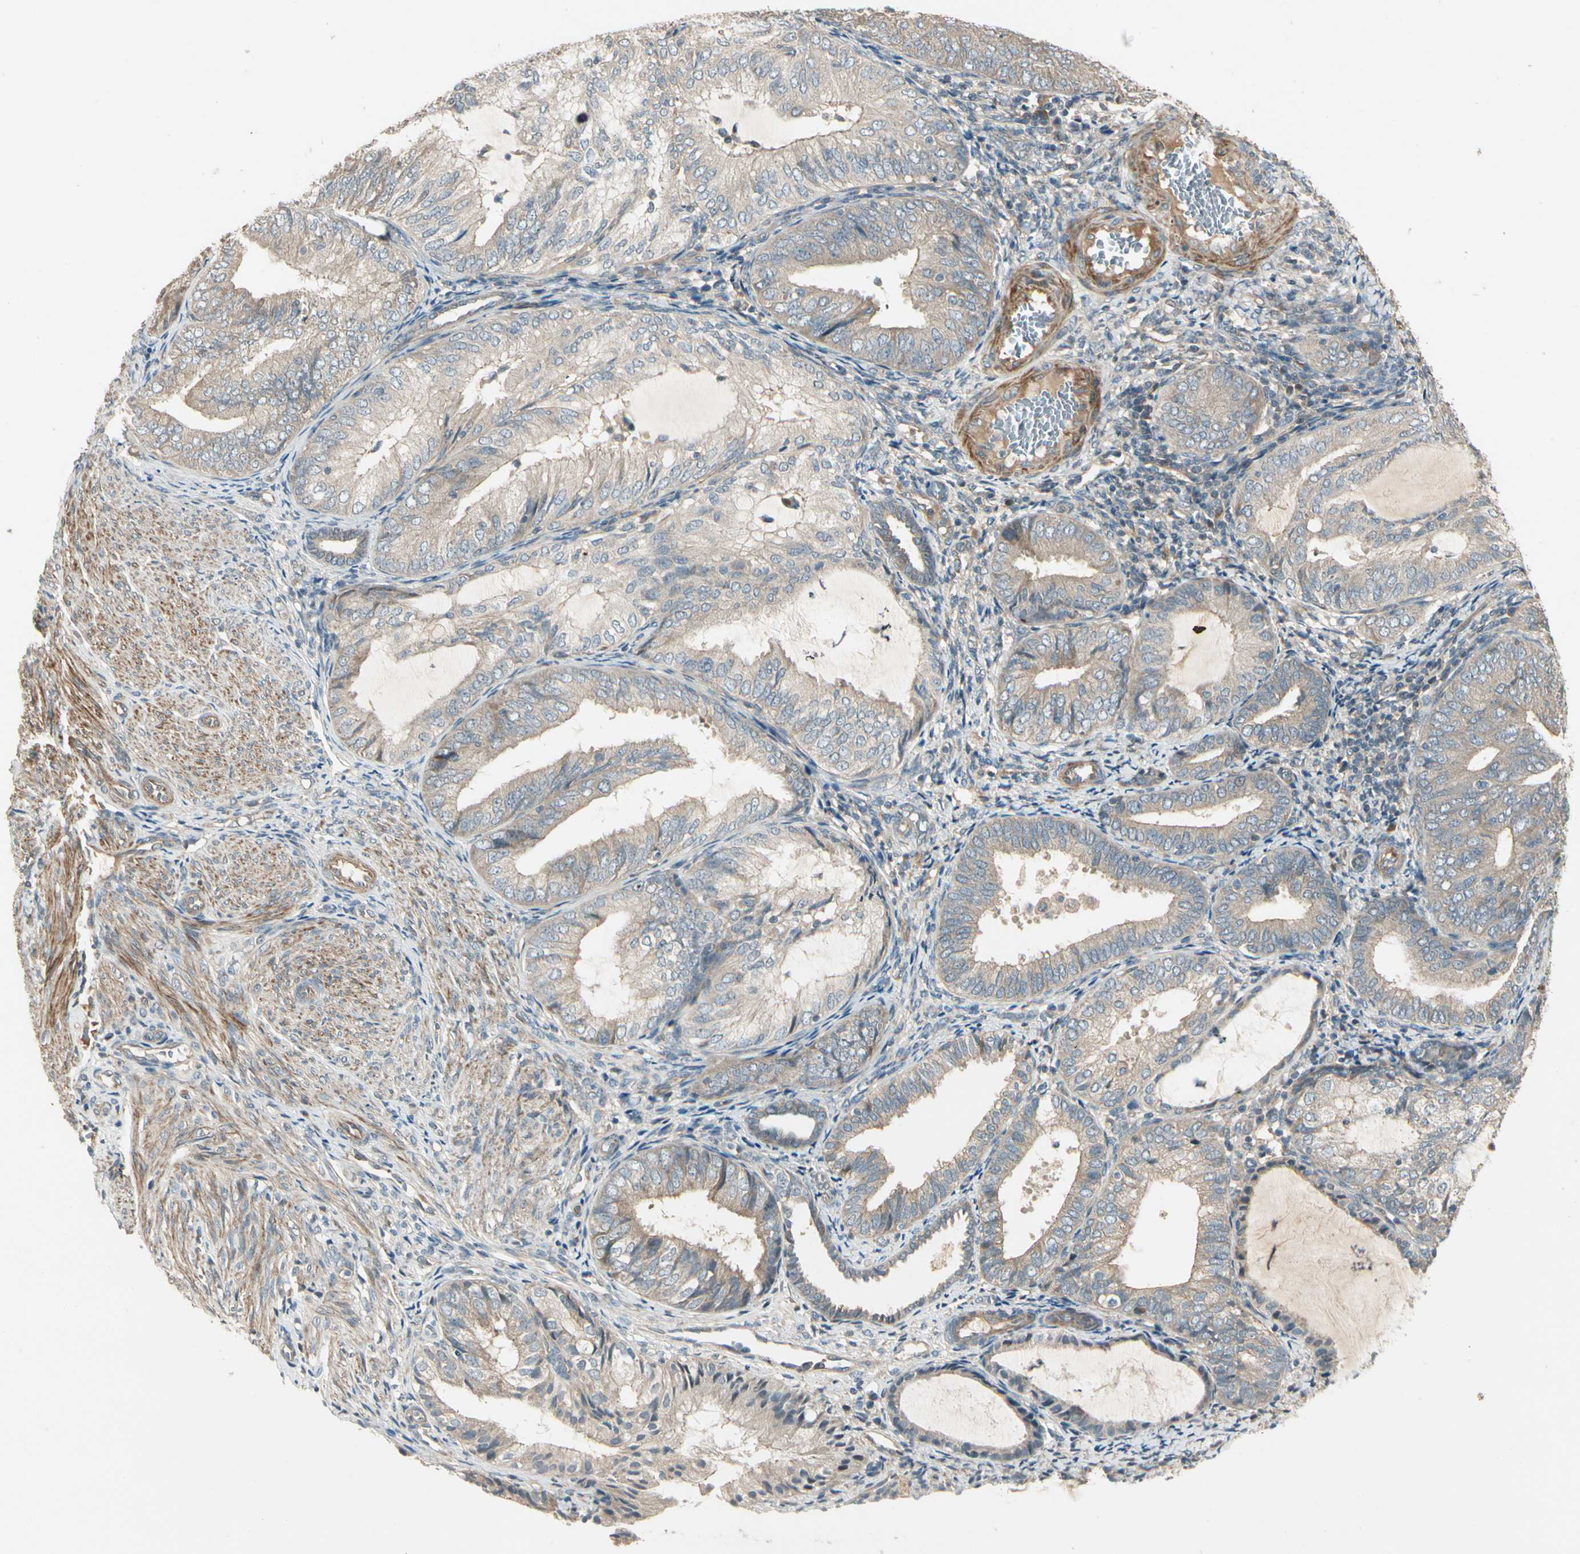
{"staining": {"intensity": "weak", "quantity": ">75%", "location": "cytoplasmic/membranous"}, "tissue": "endometrial cancer", "cell_type": "Tumor cells", "image_type": "cancer", "snomed": [{"axis": "morphology", "description": "Adenocarcinoma, NOS"}, {"axis": "topography", "description": "Endometrium"}], "caption": "Weak cytoplasmic/membranous protein expression is seen in about >75% of tumor cells in endometrial cancer.", "gene": "ACVR1", "patient": {"sex": "female", "age": 81}}